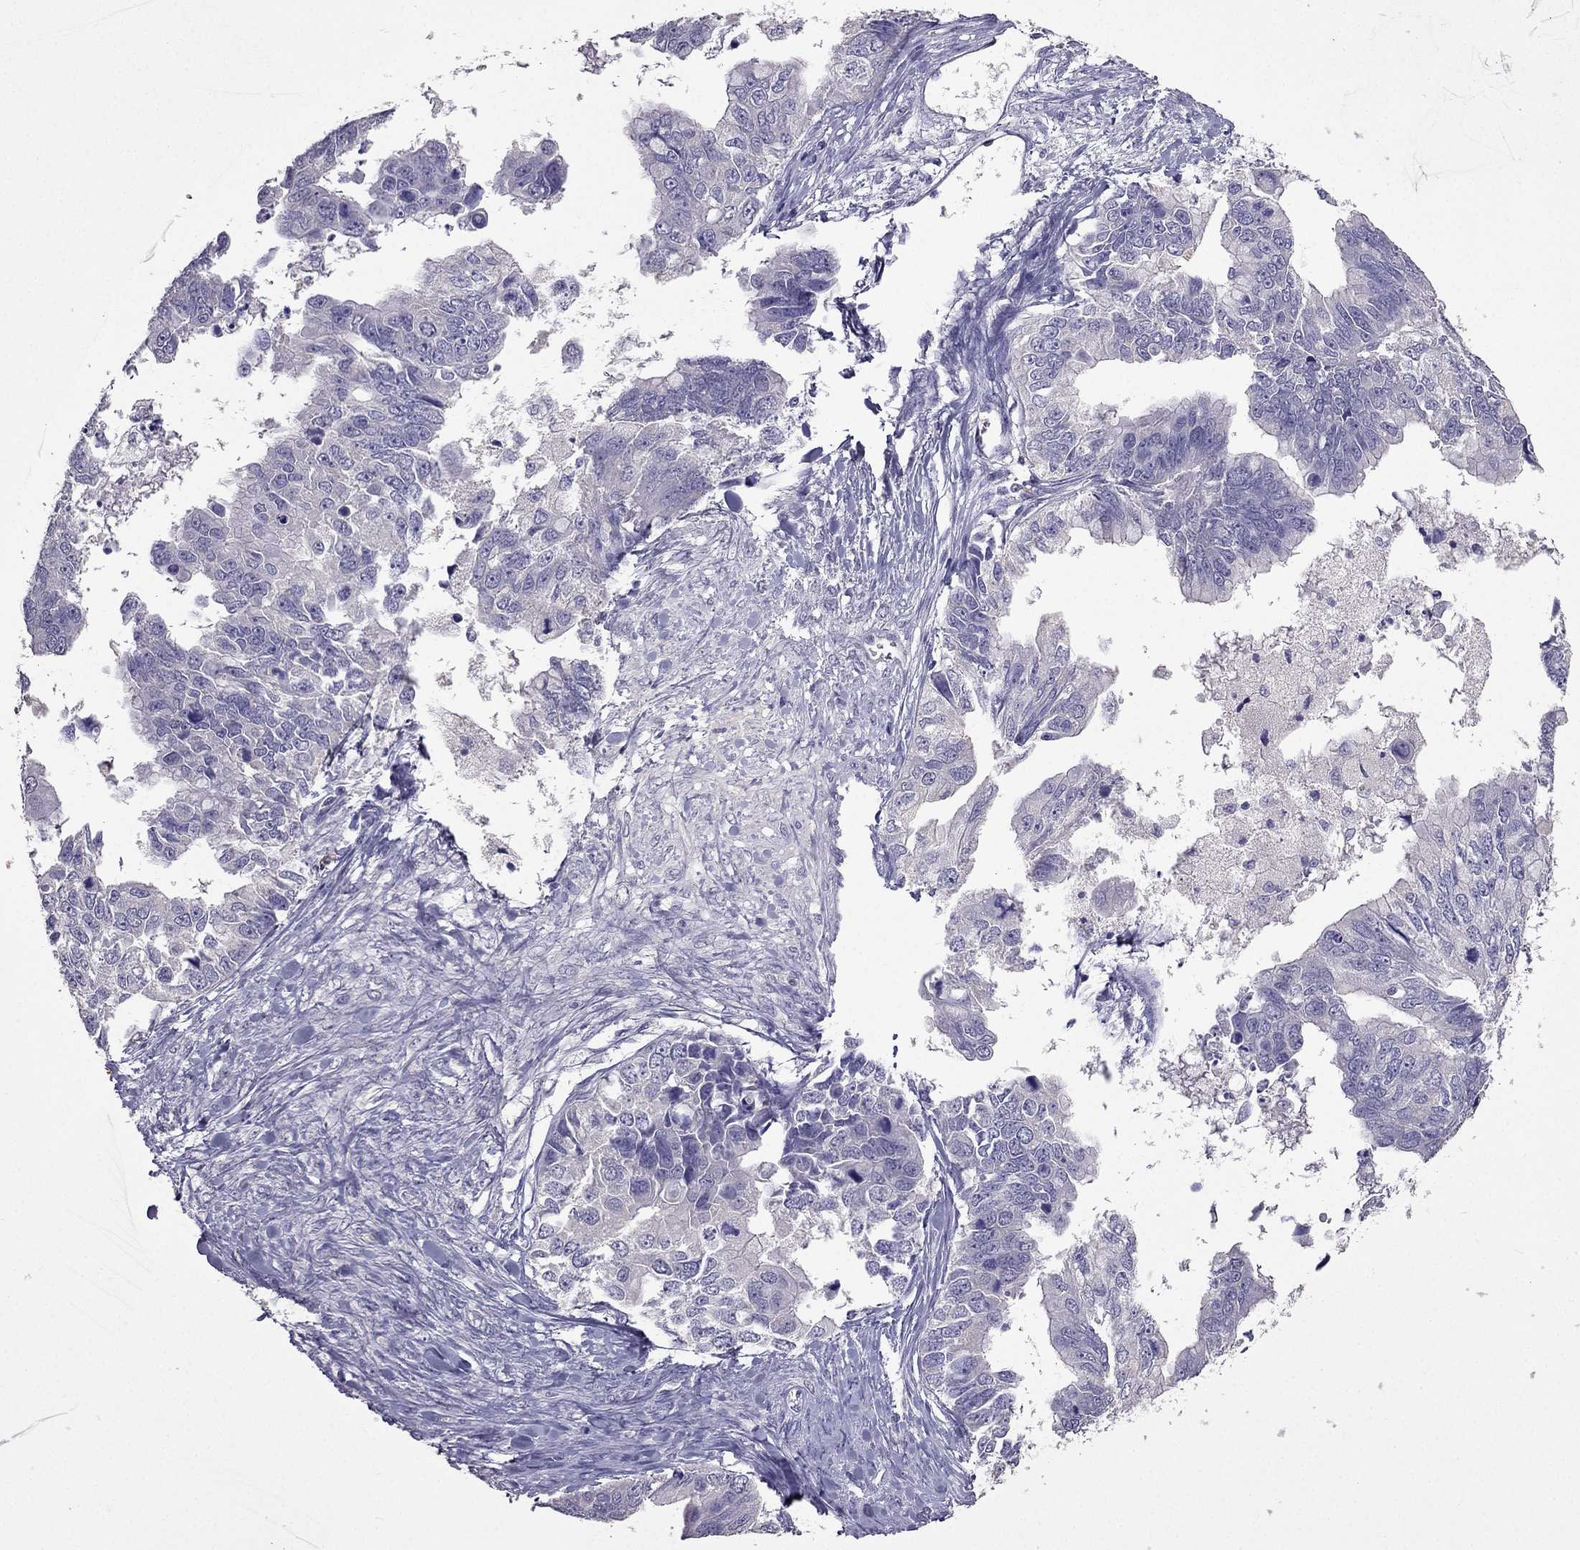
{"staining": {"intensity": "negative", "quantity": "none", "location": "none"}, "tissue": "ovarian cancer", "cell_type": "Tumor cells", "image_type": "cancer", "snomed": [{"axis": "morphology", "description": "Cystadenocarcinoma, mucinous, NOS"}, {"axis": "topography", "description": "Ovary"}], "caption": "IHC micrograph of human ovarian cancer (mucinous cystadenocarcinoma) stained for a protein (brown), which demonstrates no staining in tumor cells.", "gene": "RFLNB", "patient": {"sex": "female", "age": 76}}